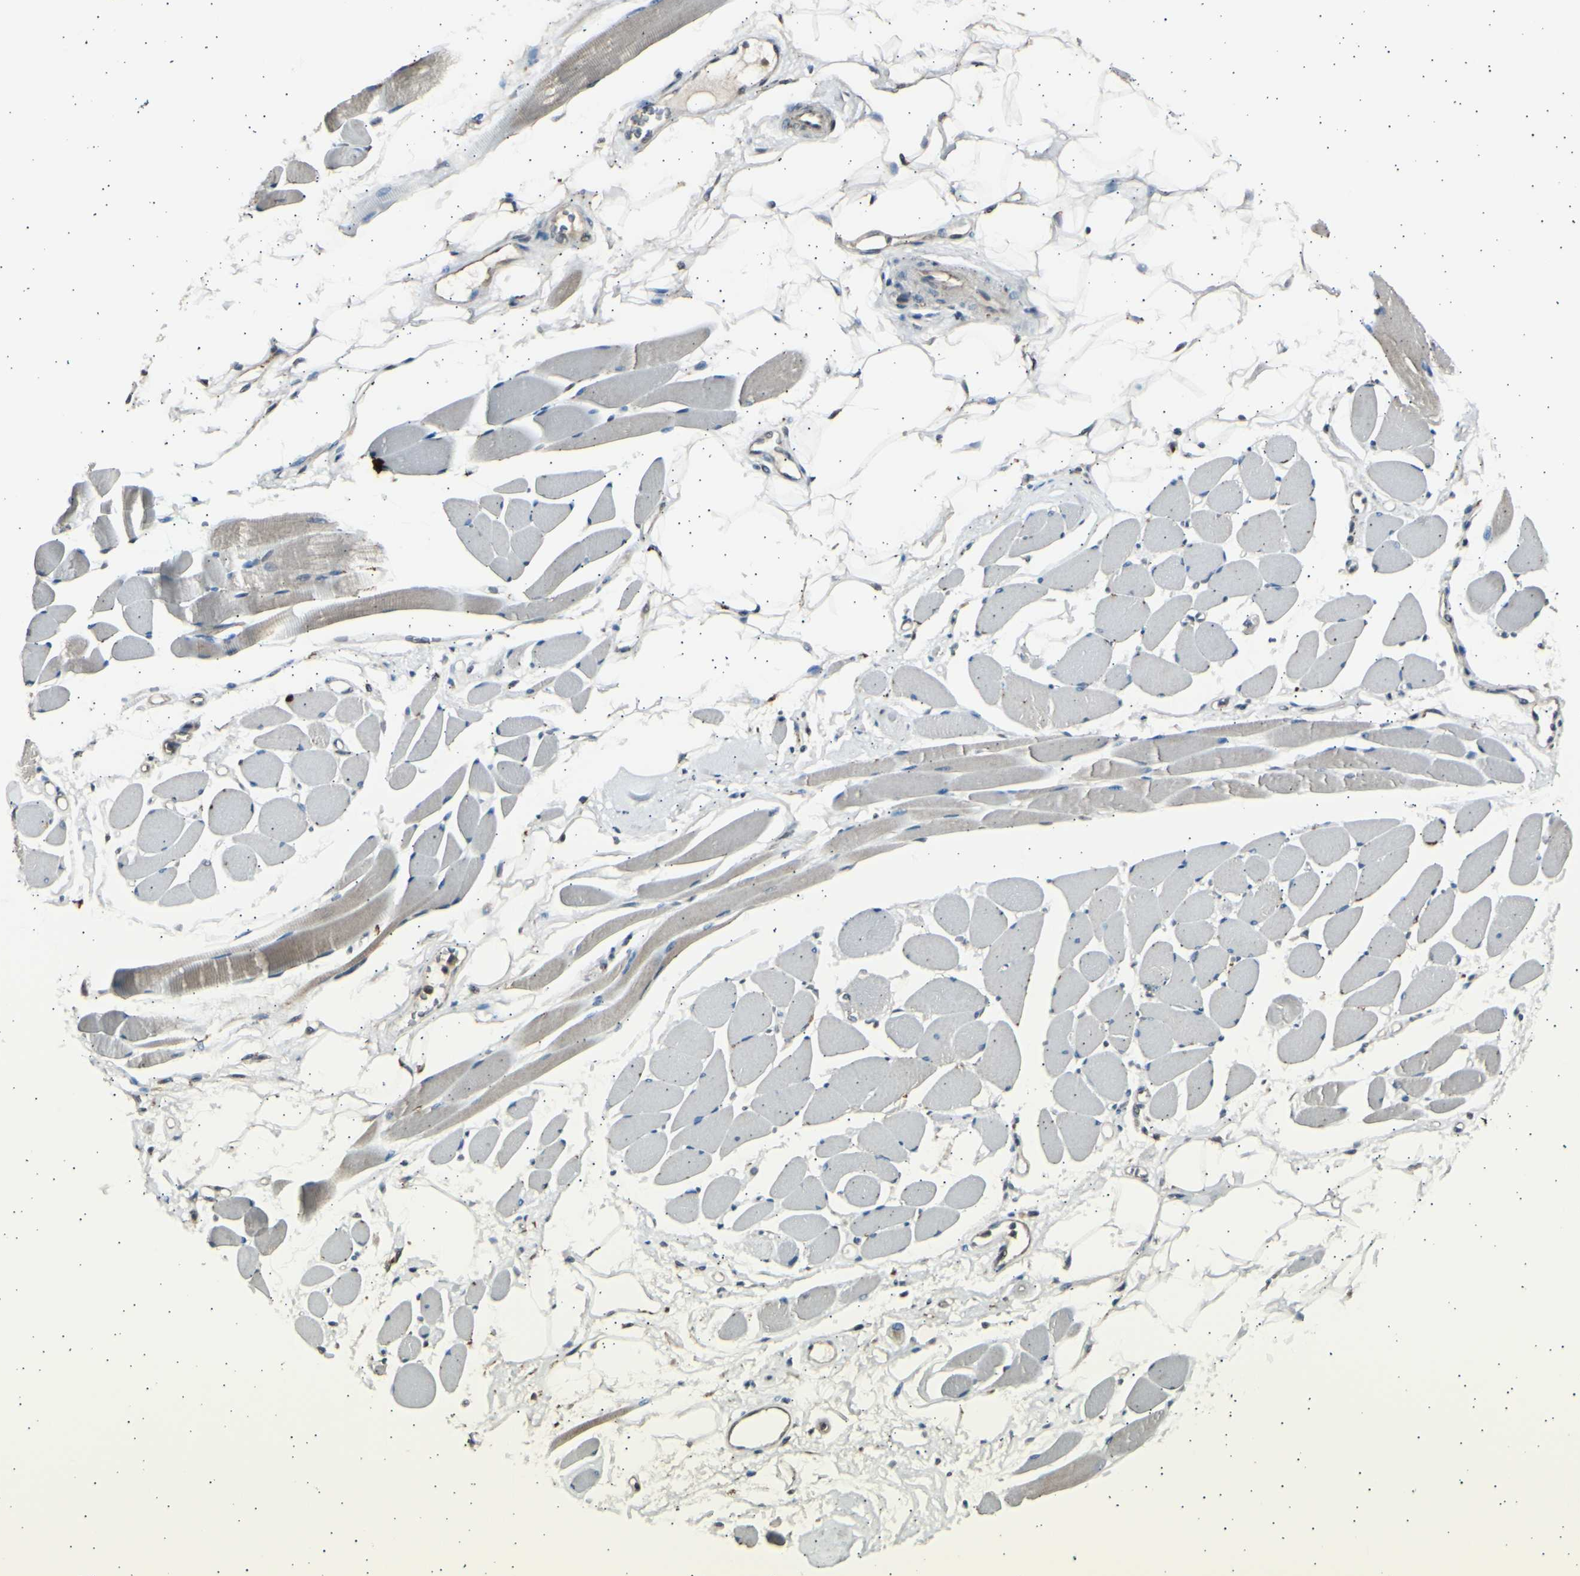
{"staining": {"intensity": "weak", "quantity": "25%-75%", "location": "cytoplasmic/membranous"}, "tissue": "skeletal muscle", "cell_type": "Myocytes", "image_type": "normal", "snomed": [{"axis": "morphology", "description": "Normal tissue, NOS"}, {"axis": "topography", "description": "Skeletal muscle"}, {"axis": "topography", "description": "Peripheral nerve tissue"}], "caption": "A brown stain labels weak cytoplasmic/membranous staining of a protein in myocytes of normal human skeletal muscle.", "gene": "PSMD5", "patient": {"sex": "female", "age": 84}}